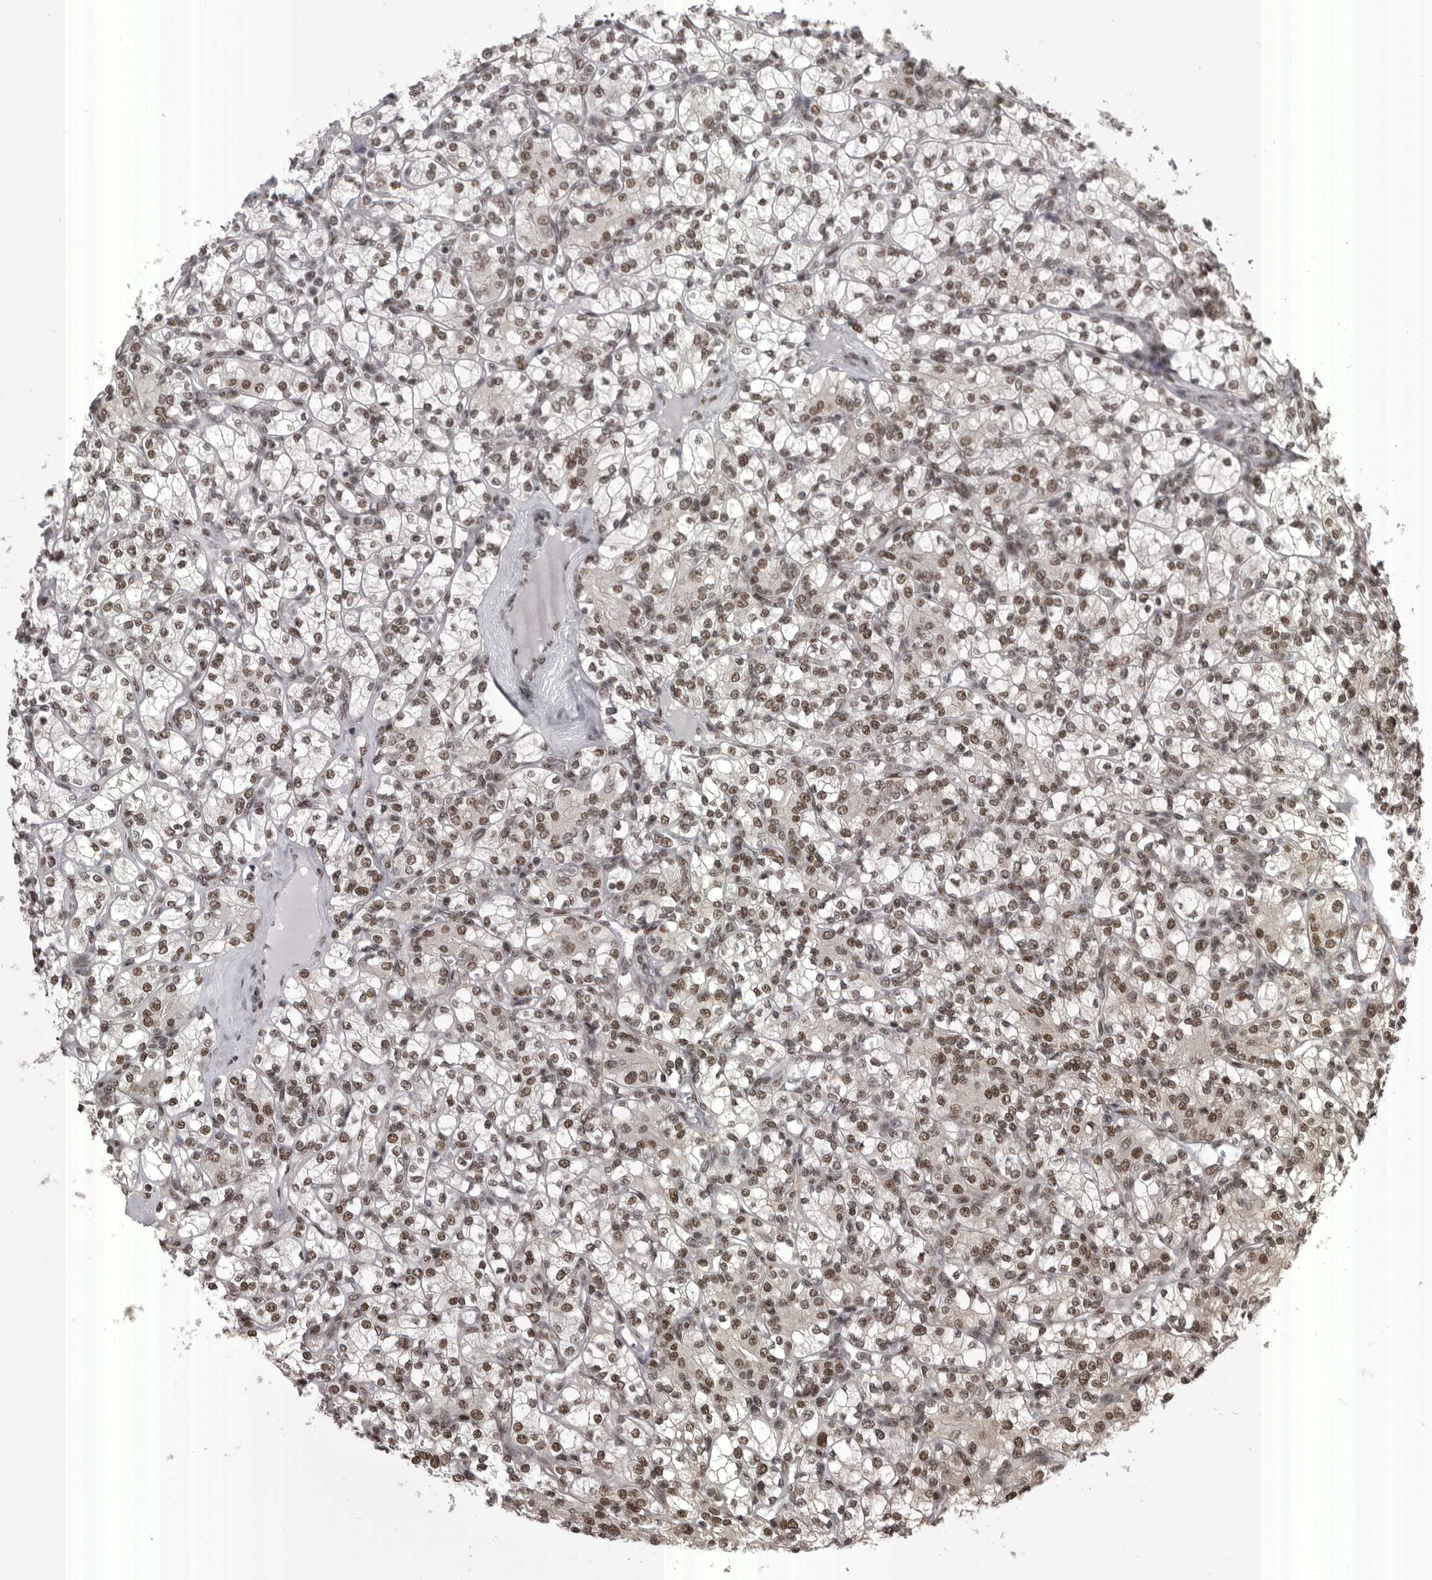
{"staining": {"intensity": "moderate", "quantity": ">75%", "location": "nuclear"}, "tissue": "renal cancer", "cell_type": "Tumor cells", "image_type": "cancer", "snomed": [{"axis": "morphology", "description": "Adenocarcinoma, NOS"}, {"axis": "topography", "description": "Kidney"}], "caption": "Protein staining of renal cancer tissue exhibits moderate nuclear staining in about >75% of tumor cells.", "gene": "MEPCE", "patient": {"sex": "male", "age": 77}}